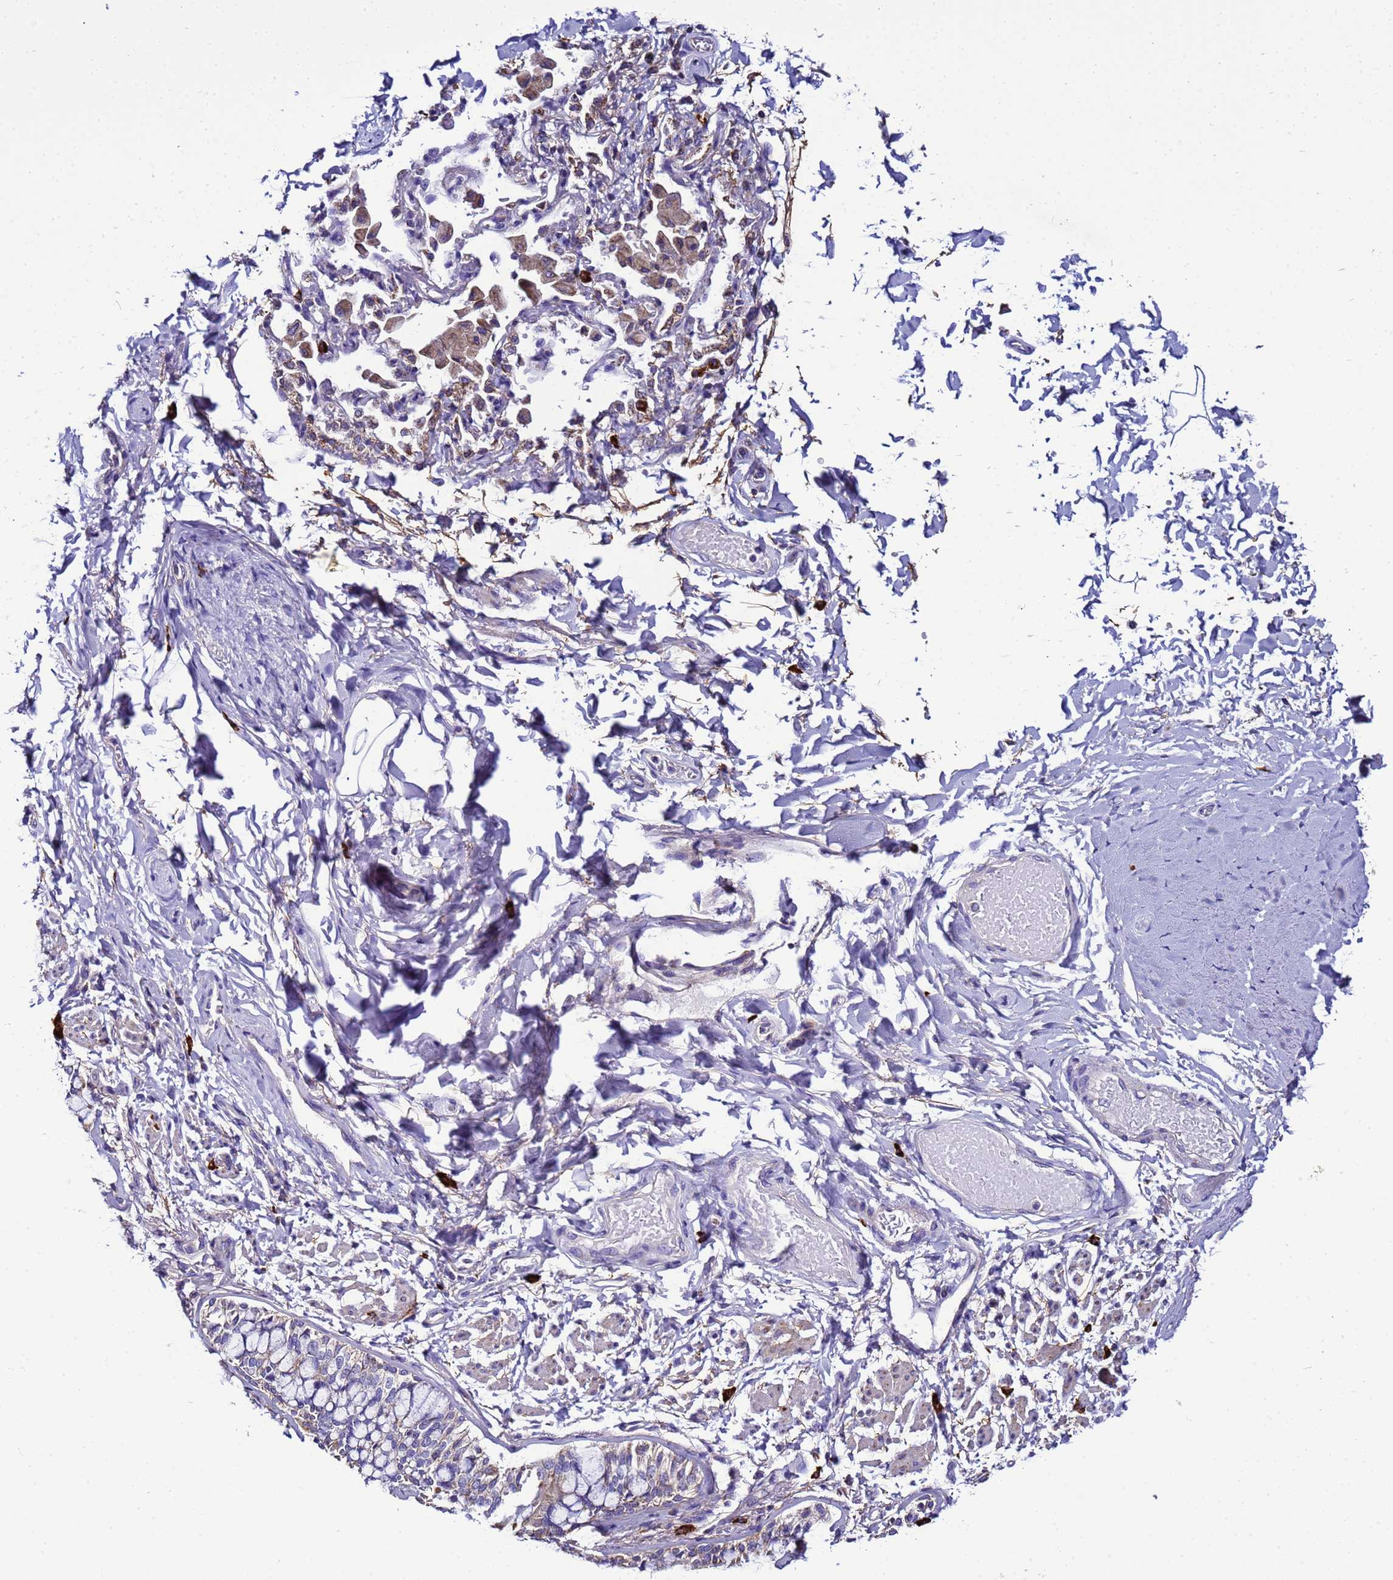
{"staining": {"intensity": "moderate", "quantity": "25%-75%", "location": "cytoplasmic/membranous"}, "tissue": "bronchus", "cell_type": "Respiratory epithelial cells", "image_type": "normal", "snomed": [{"axis": "morphology", "description": "Normal tissue, NOS"}, {"axis": "morphology", "description": "Inflammation, NOS"}, {"axis": "topography", "description": "Lung"}], "caption": "Bronchus stained with a brown dye displays moderate cytoplasmic/membranous positive staining in approximately 25%-75% of respiratory epithelial cells.", "gene": "HIGD2A", "patient": {"sex": "female", "age": 46}}